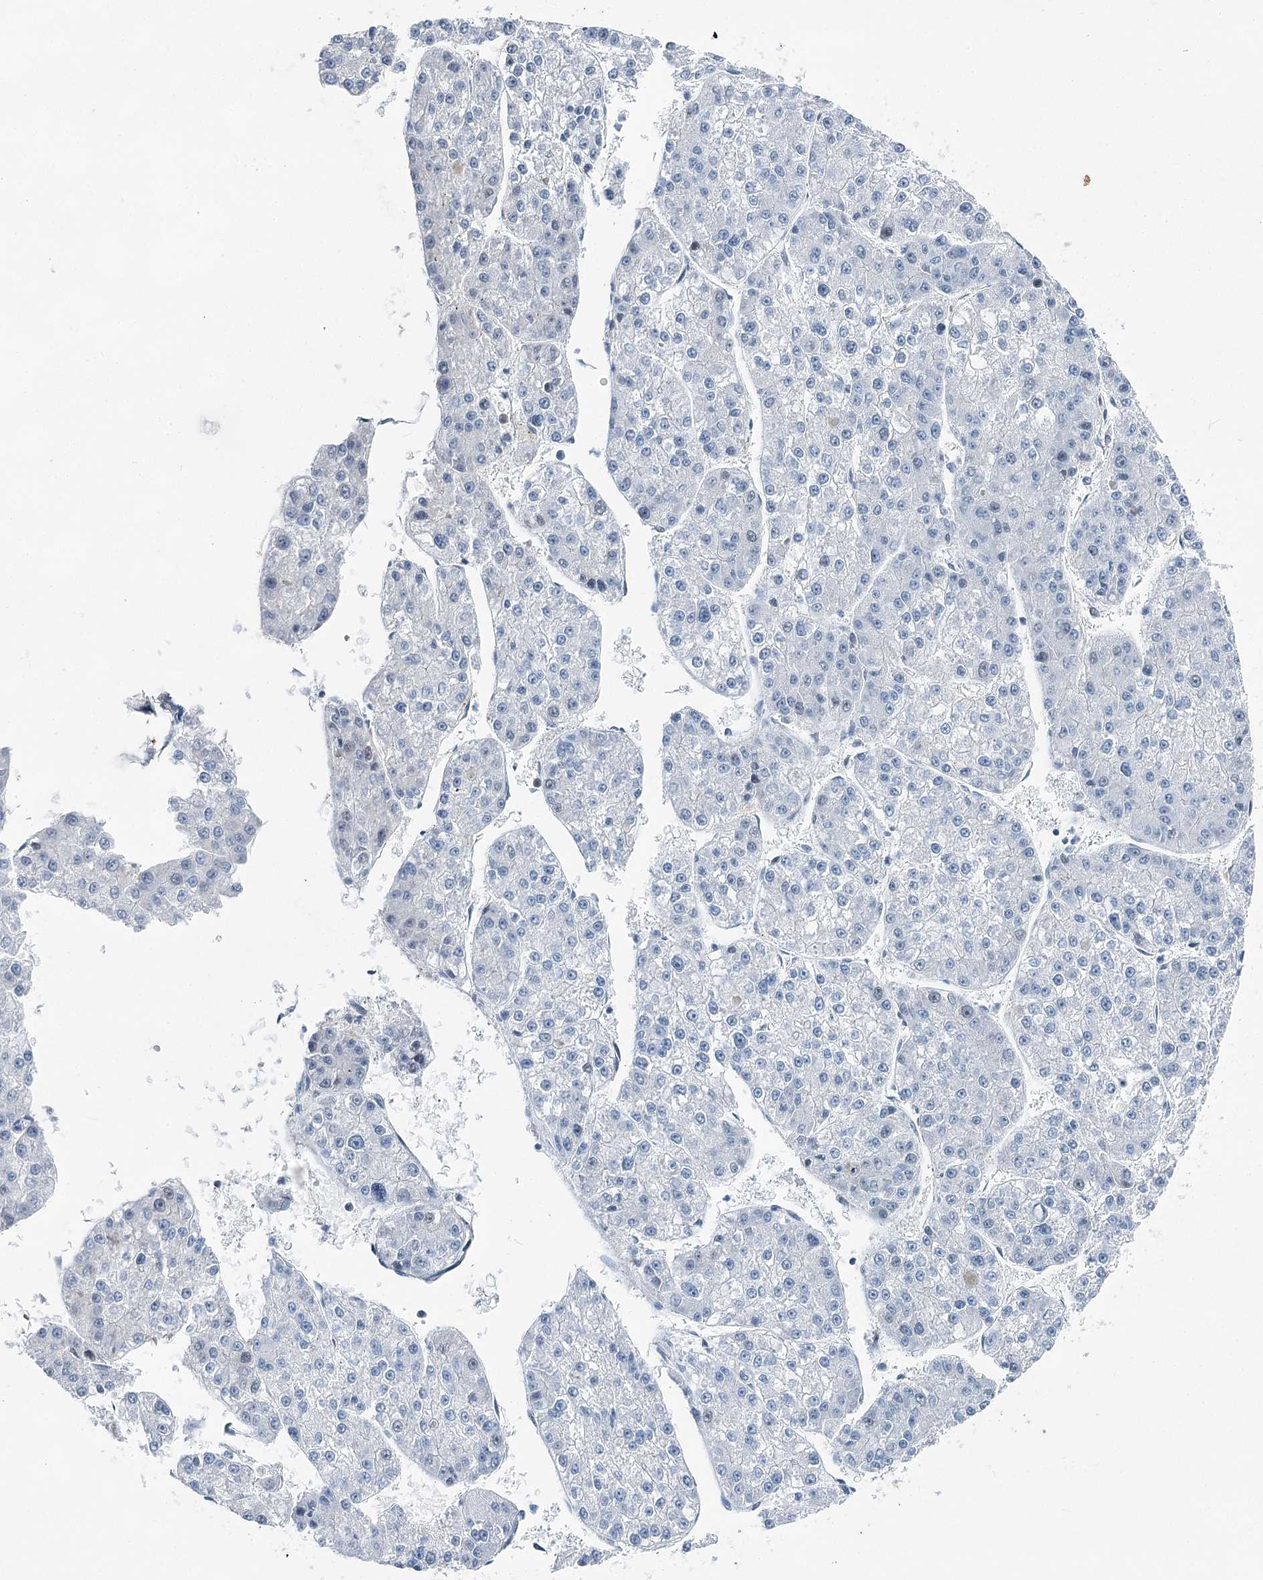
{"staining": {"intensity": "negative", "quantity": "none", "location": "none"}, "tissue": "liver cancer", "cell_type": "Tumor cells", "image_type": "cancer", "snomed": [{"axis": "morphology", "description": "Carcinoma, Hepatocellular, NOS"}, {"axis": "topography", "description": "Liver"}], "caption": "Tumor cells show no significant expression in hepatocellular carcinoma (liver).", "gene": "HAT1", "patient": {"sex": "female", "age": 73}}